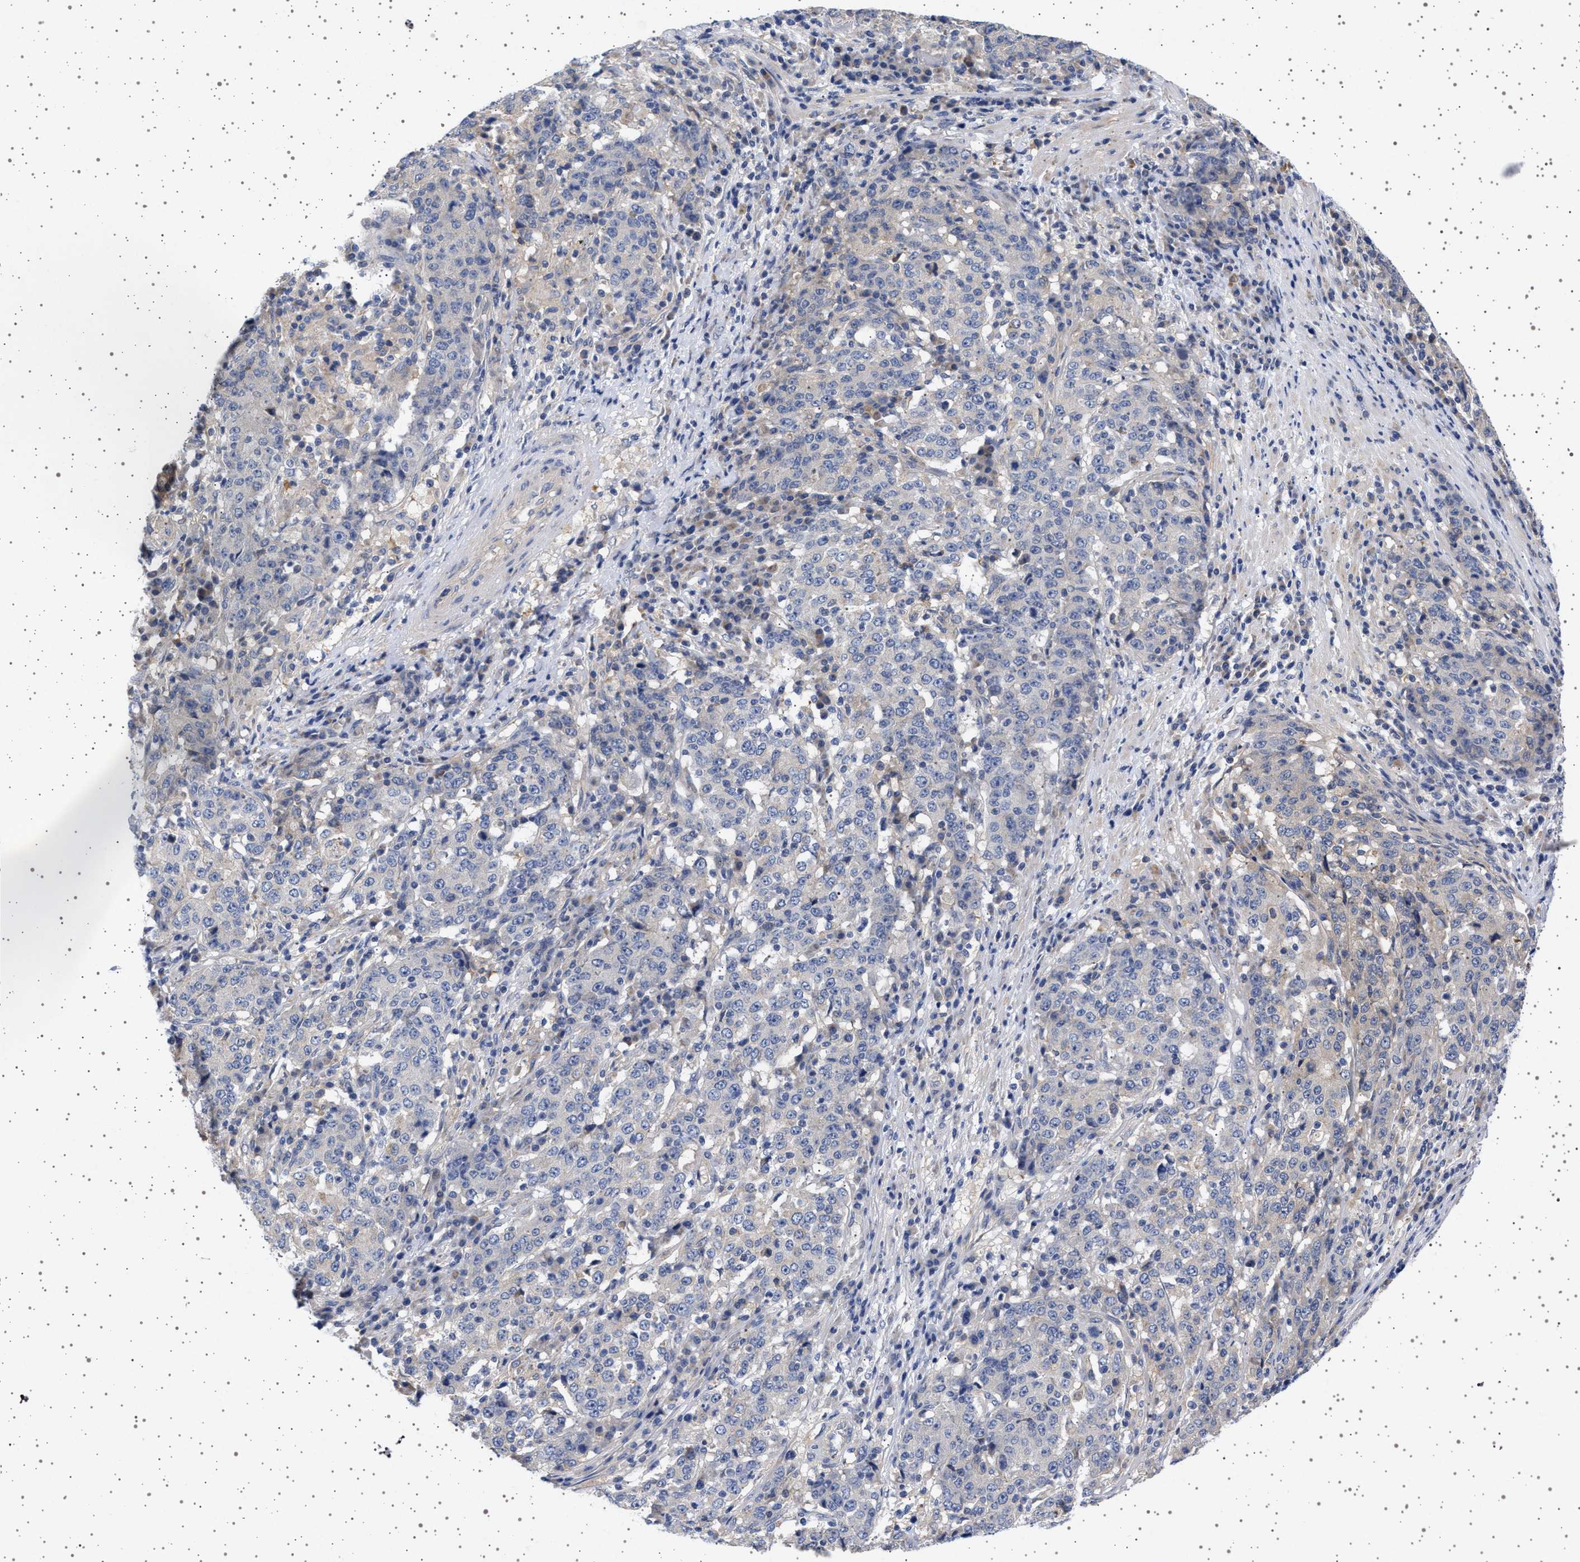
{"staining": {"intensity": "negative", "quantity": "none", "location": "none"}, "tissue": "stomach cancer", "cell_type": "Tumor cells", "image_type": "cancer", "snomed": [{"axis": "morphology", "description": "Adenocarcinoma, NOS"}, {"axis": "topography", "description": "Stomach"}], "caption": "A photomicrograph of stomach cancer (adenocarcinoma) stained for a protein demonstrates no brown staining in tumor cells.", "gene": "TRMT10B", "patient": {"sex": "male", "age": 59}}